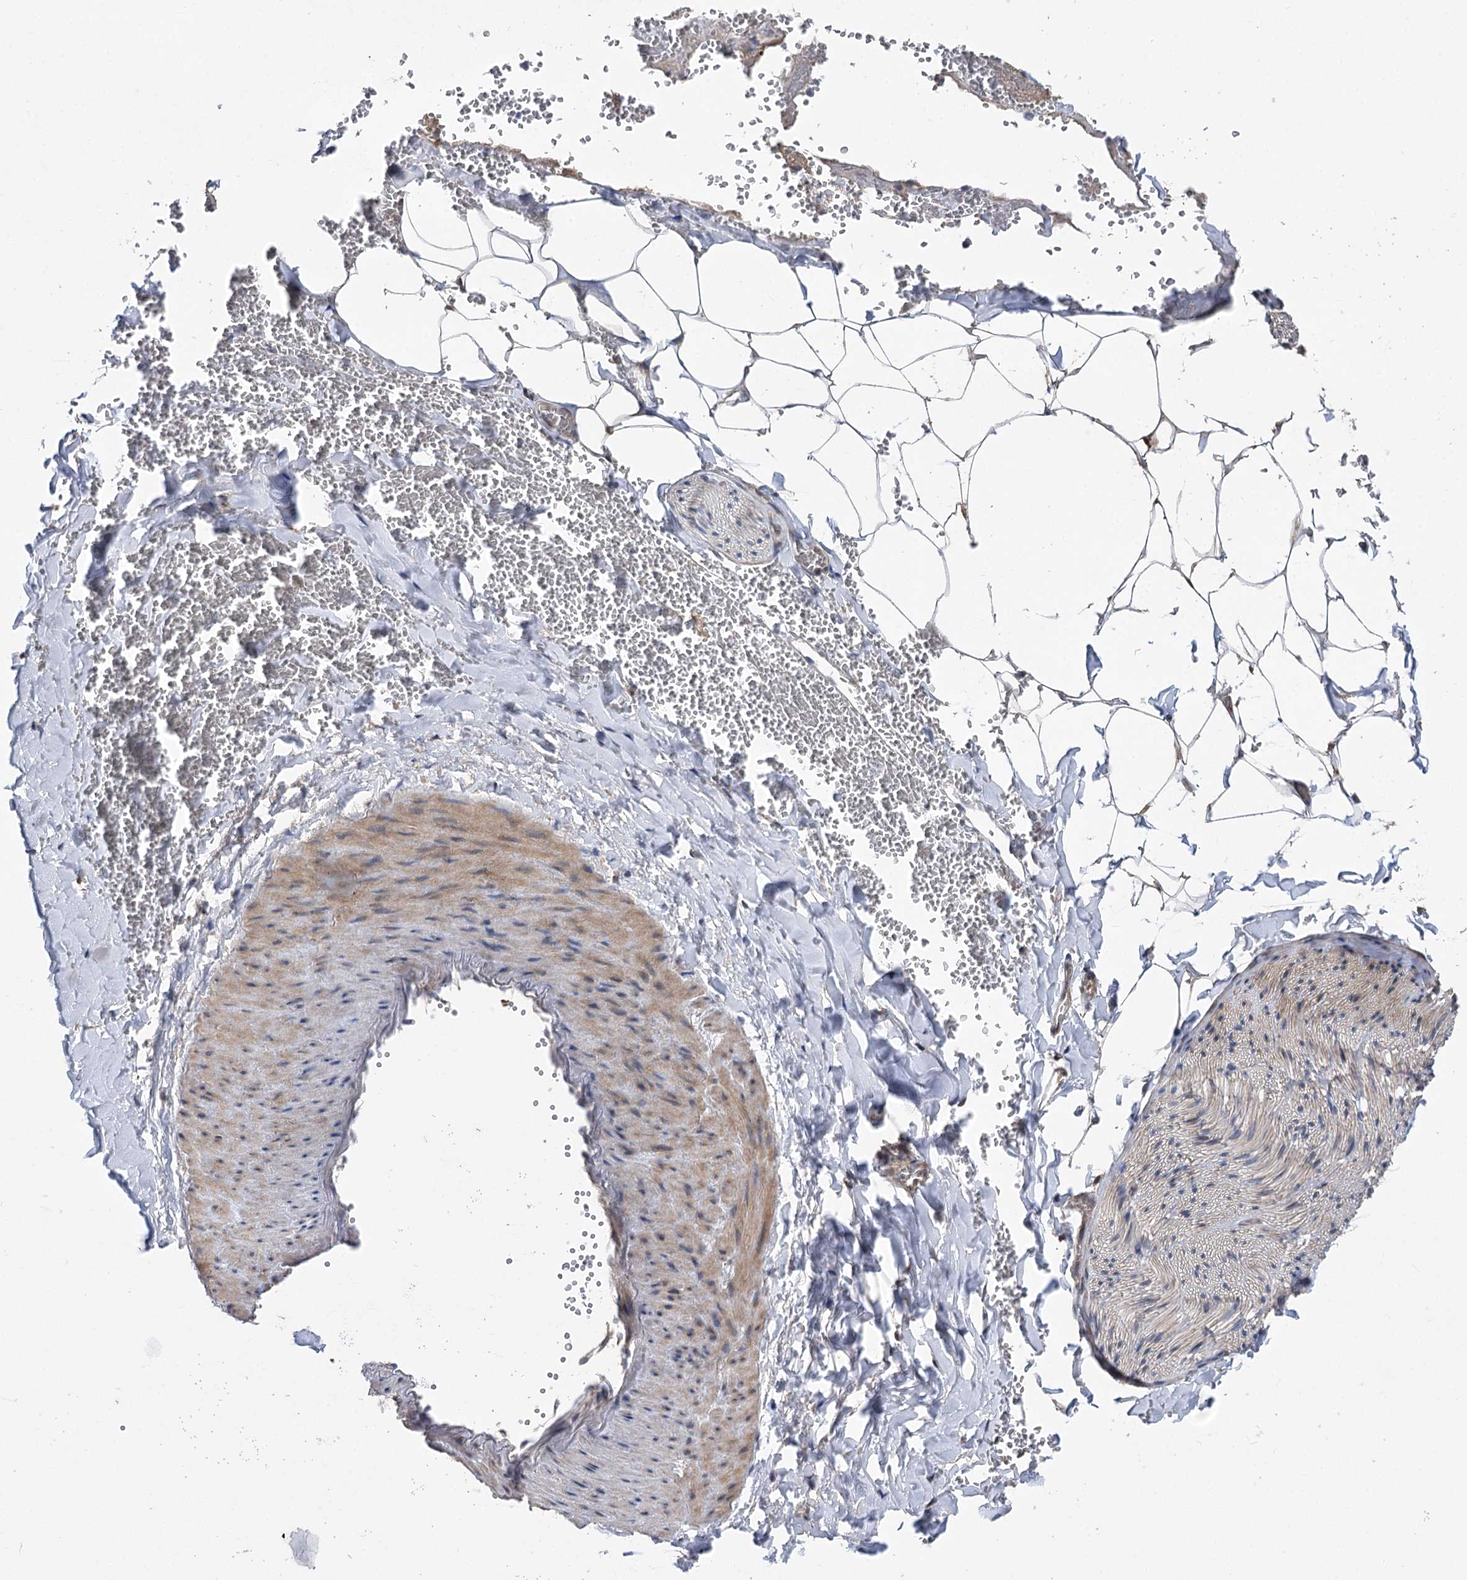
{"staining": {"intensity": "moderate", "quantity": ">75%", "location": "cytoplasmic/membranous"}, "tissue": "adipose tissue", "cell_type": "Adipocytes", "image_type": "normal", "snomed": [{"axis": "morphology", "description": "Normal tissue, NOS"}, {"axis": "topography", "description": "Gallbladder"}, {"axis": "topography", "description": "Peripheral nerve tissue"}], "caption": "An immunohistochemistry (IHC) histopathology image of unremarkable tissue is shown. Protein staining in brown highlights moderate cytoplasmic/membranous positivity in adipose tissue within adipocytes.", "gene": "STX6", "patient": {"sex": "male", "age": 38}}